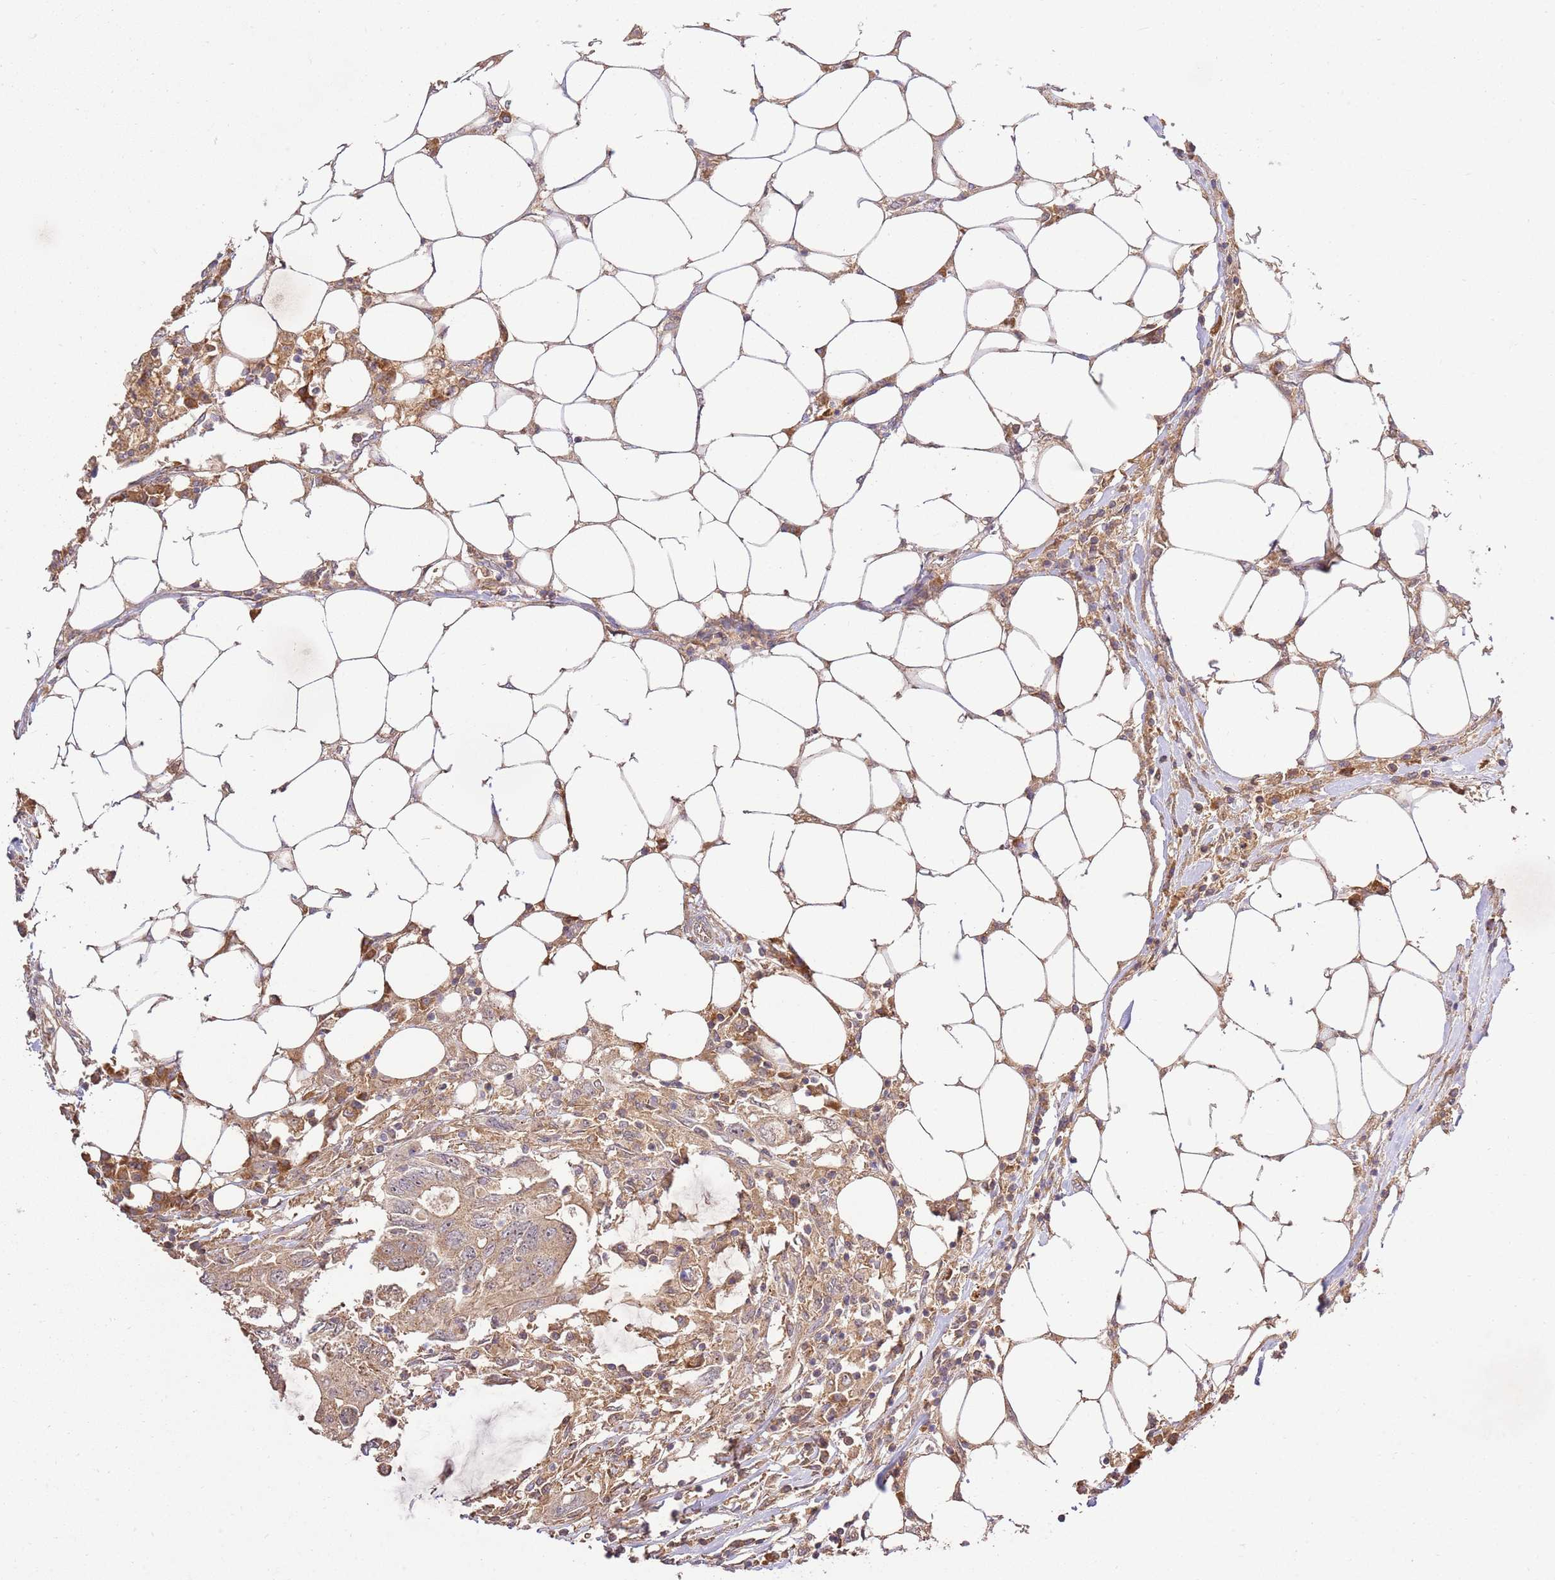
{"staining": {"intensity": "weak", "quantity": ">75%", "location": "cytoplasmic/membranous"}, "tissue": "colorectal cancer", "cell_type": "Tumor cells", "image_type": "cancer", "snomed": [{"axis": "morphology", "description": "Adenocarcinoma, NOS"}, {"axis": "topography", "description": "Colon"}], "caption": "A low amount of weak cytoplasmic/membranous expression is appreciated in about >75% of tumor cells in adenocarcinoma (colorectal) tissue.", "gene": "GAREM1", "patient": {"sex": "male", "age": 71}}